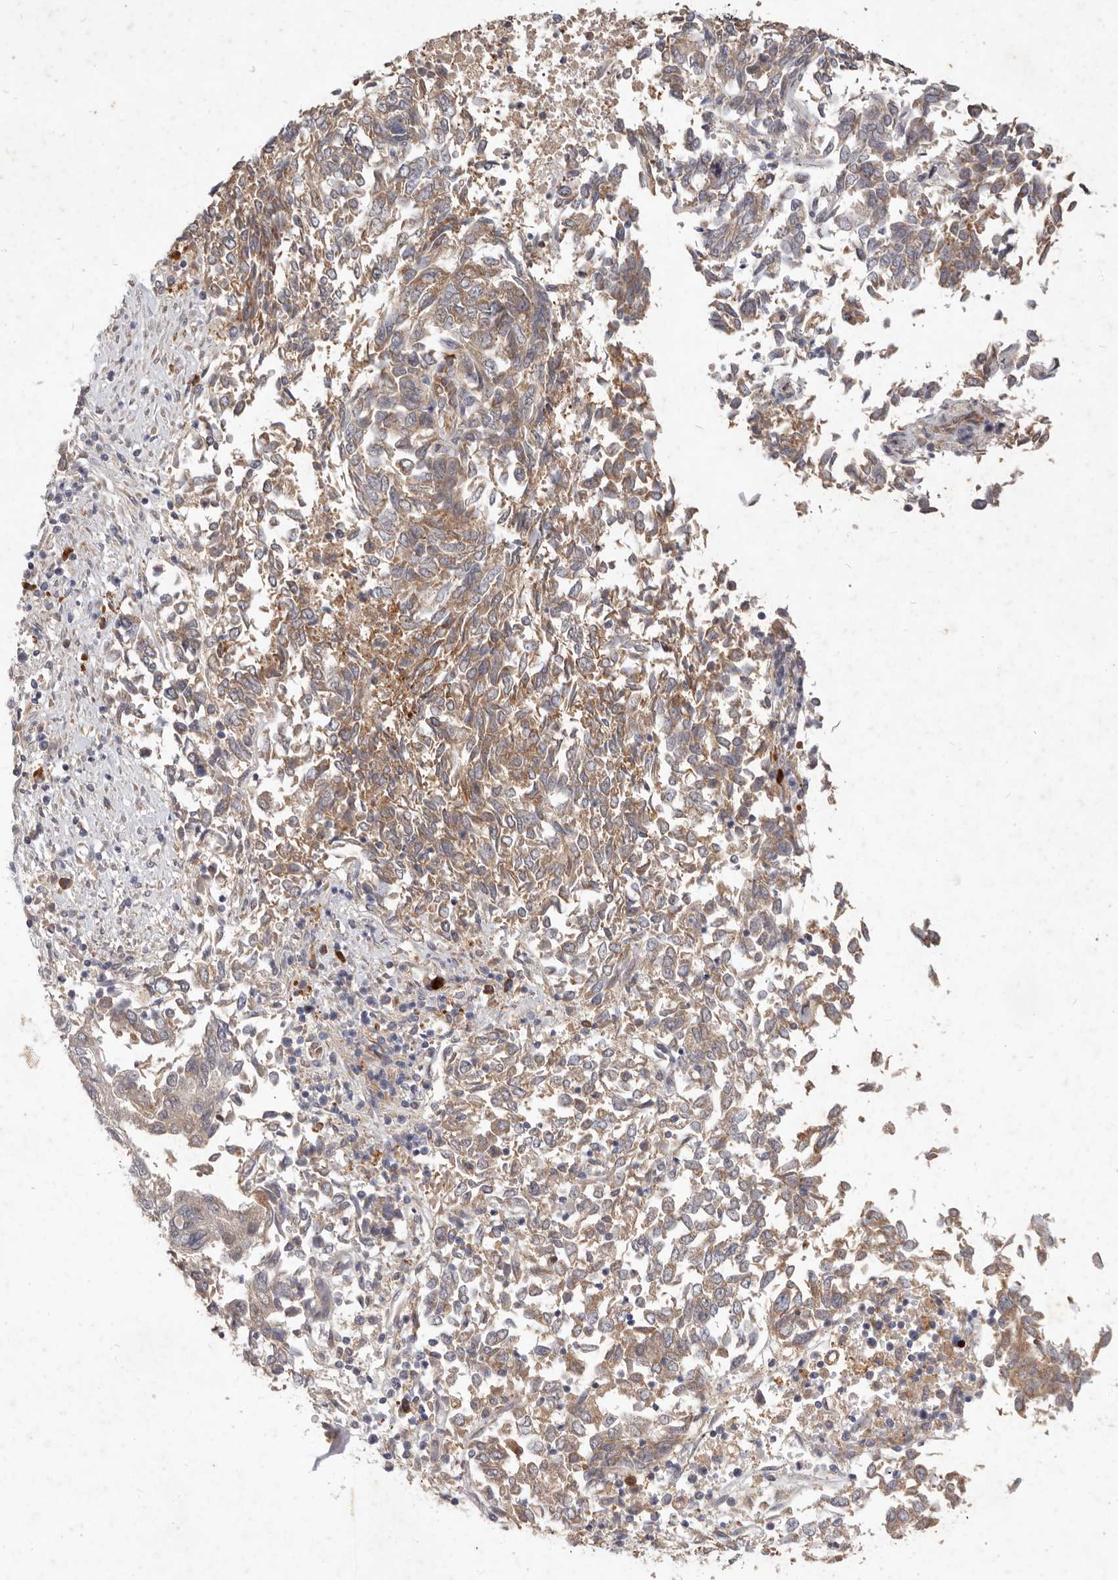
{"staining": {"intensity": "moderate", "quantity": ">75%", "location": "cytoplasmic/membranous"}, "tissue": "endometrial cancer", "cell_type": "Tumor cells", "image_type": "cancer", "snomed": [{"axis": "morphology", "description": "Adenocarcinoma, NOS"}, {"axis": "topography", "description": "Endometrium"}], "caption": "DAB immunohistochemical staining of human endometrial adenocarcinoma displays moderate cytoplasmic/membranous protein staining in about >75% of tumor cells.", "gene": "WDR77", "patient": {"sex": "female", "age": 80}}